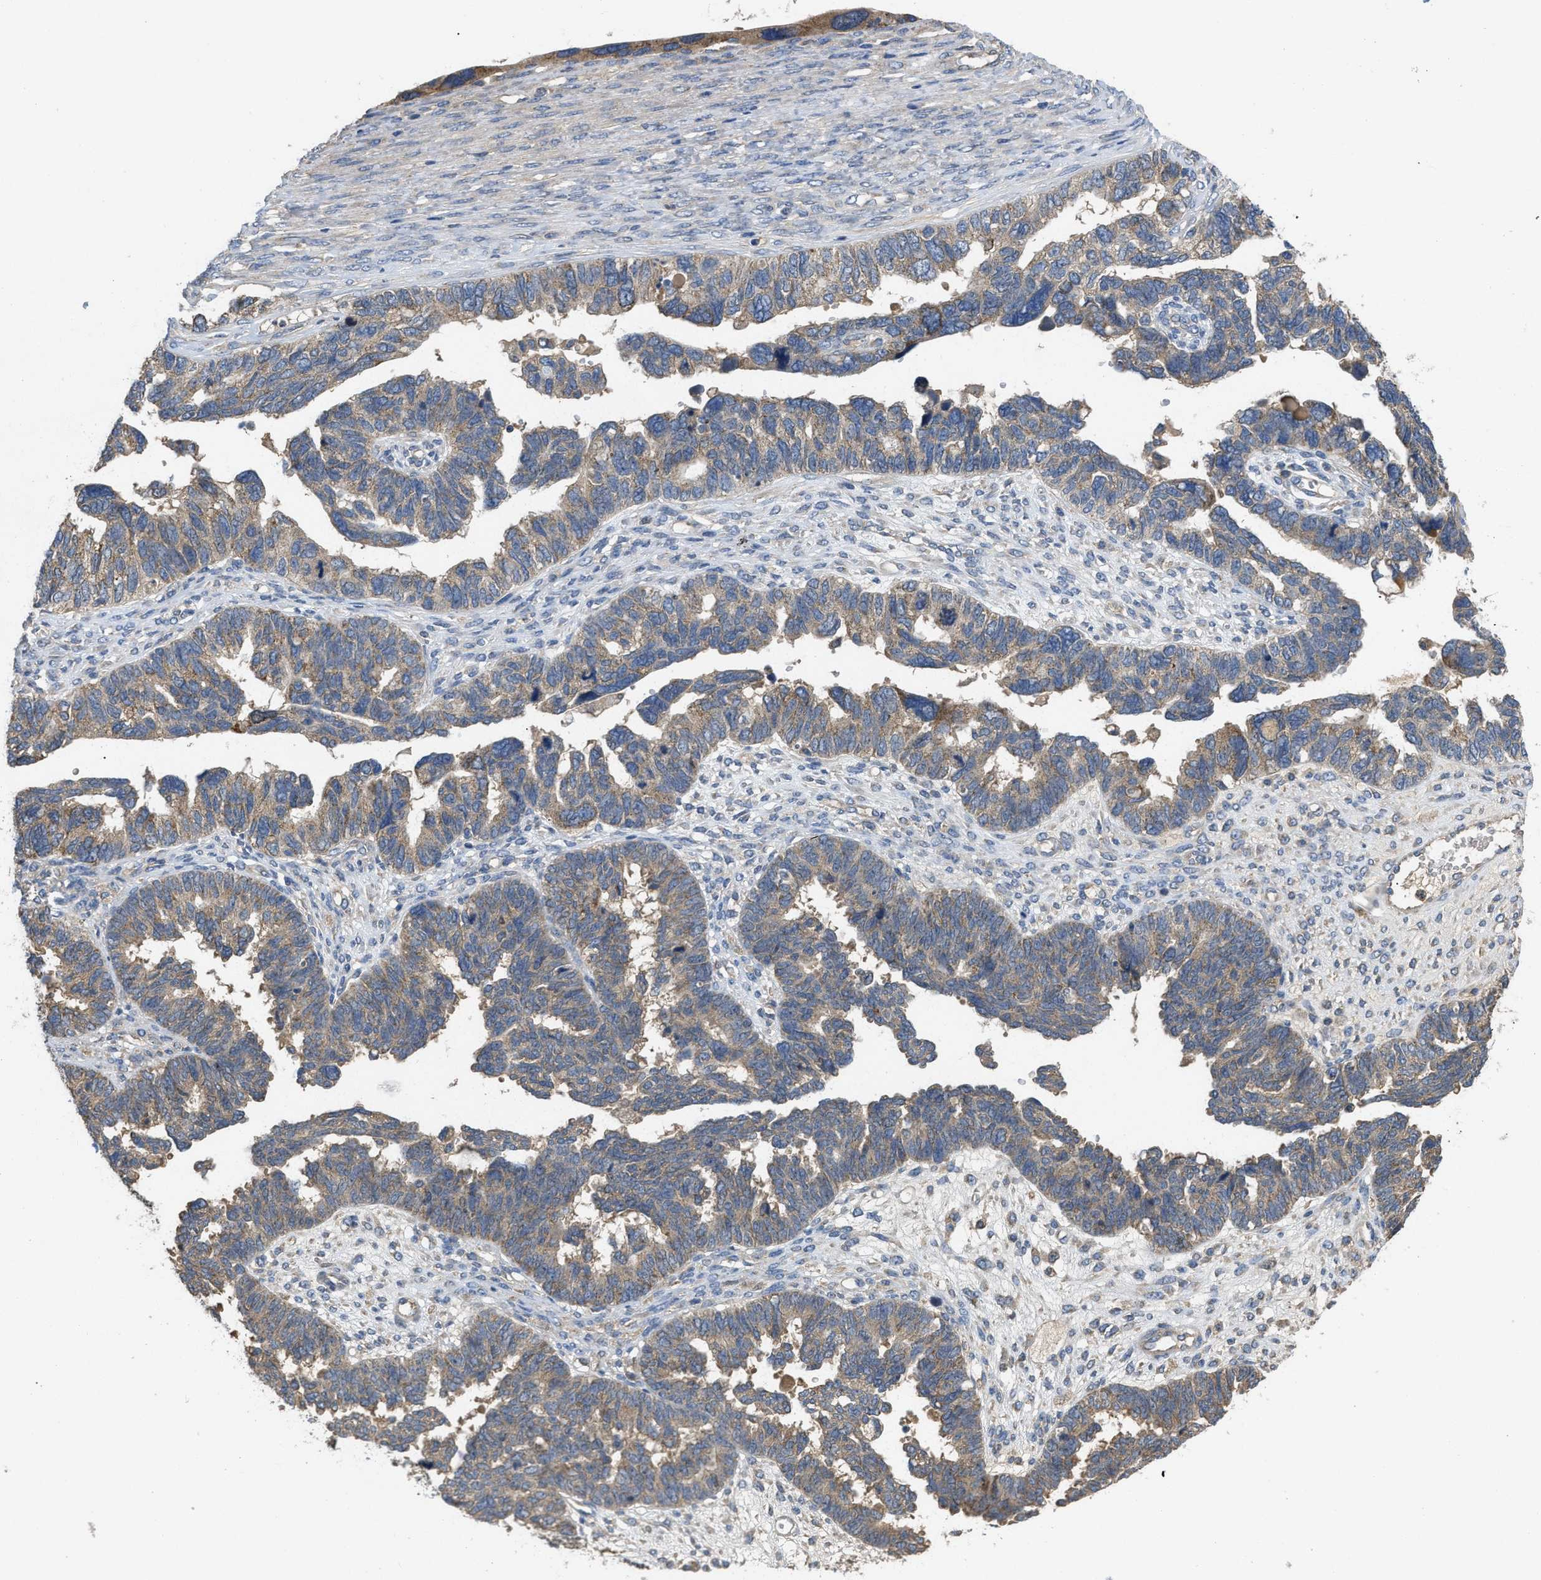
{"staining": {"intensity": "weak", "quantity": ">75%", "location": "cytoplasmic/membranous"}, "tissue": "ovarian cancer", "cell_type": "Tumor cells", "image_type": "cancer", "snomed": [{"axis": "morphology", "description": "Cystadenocarcinoma, serous, NOS"}, {"axis": "topography", "description": "Ovary"}], "caption": "High-magnification brightfield microscopy of ovarian cancer stained with DAB (brown) and counterstained with hematoxylin (blue). tumor cells exhibit weak cytoplasmic/membranous expression is appreciated in approximately>75% of cells.", "gene": "RNF216", "patient": {"sex": "female", "age": 79}}